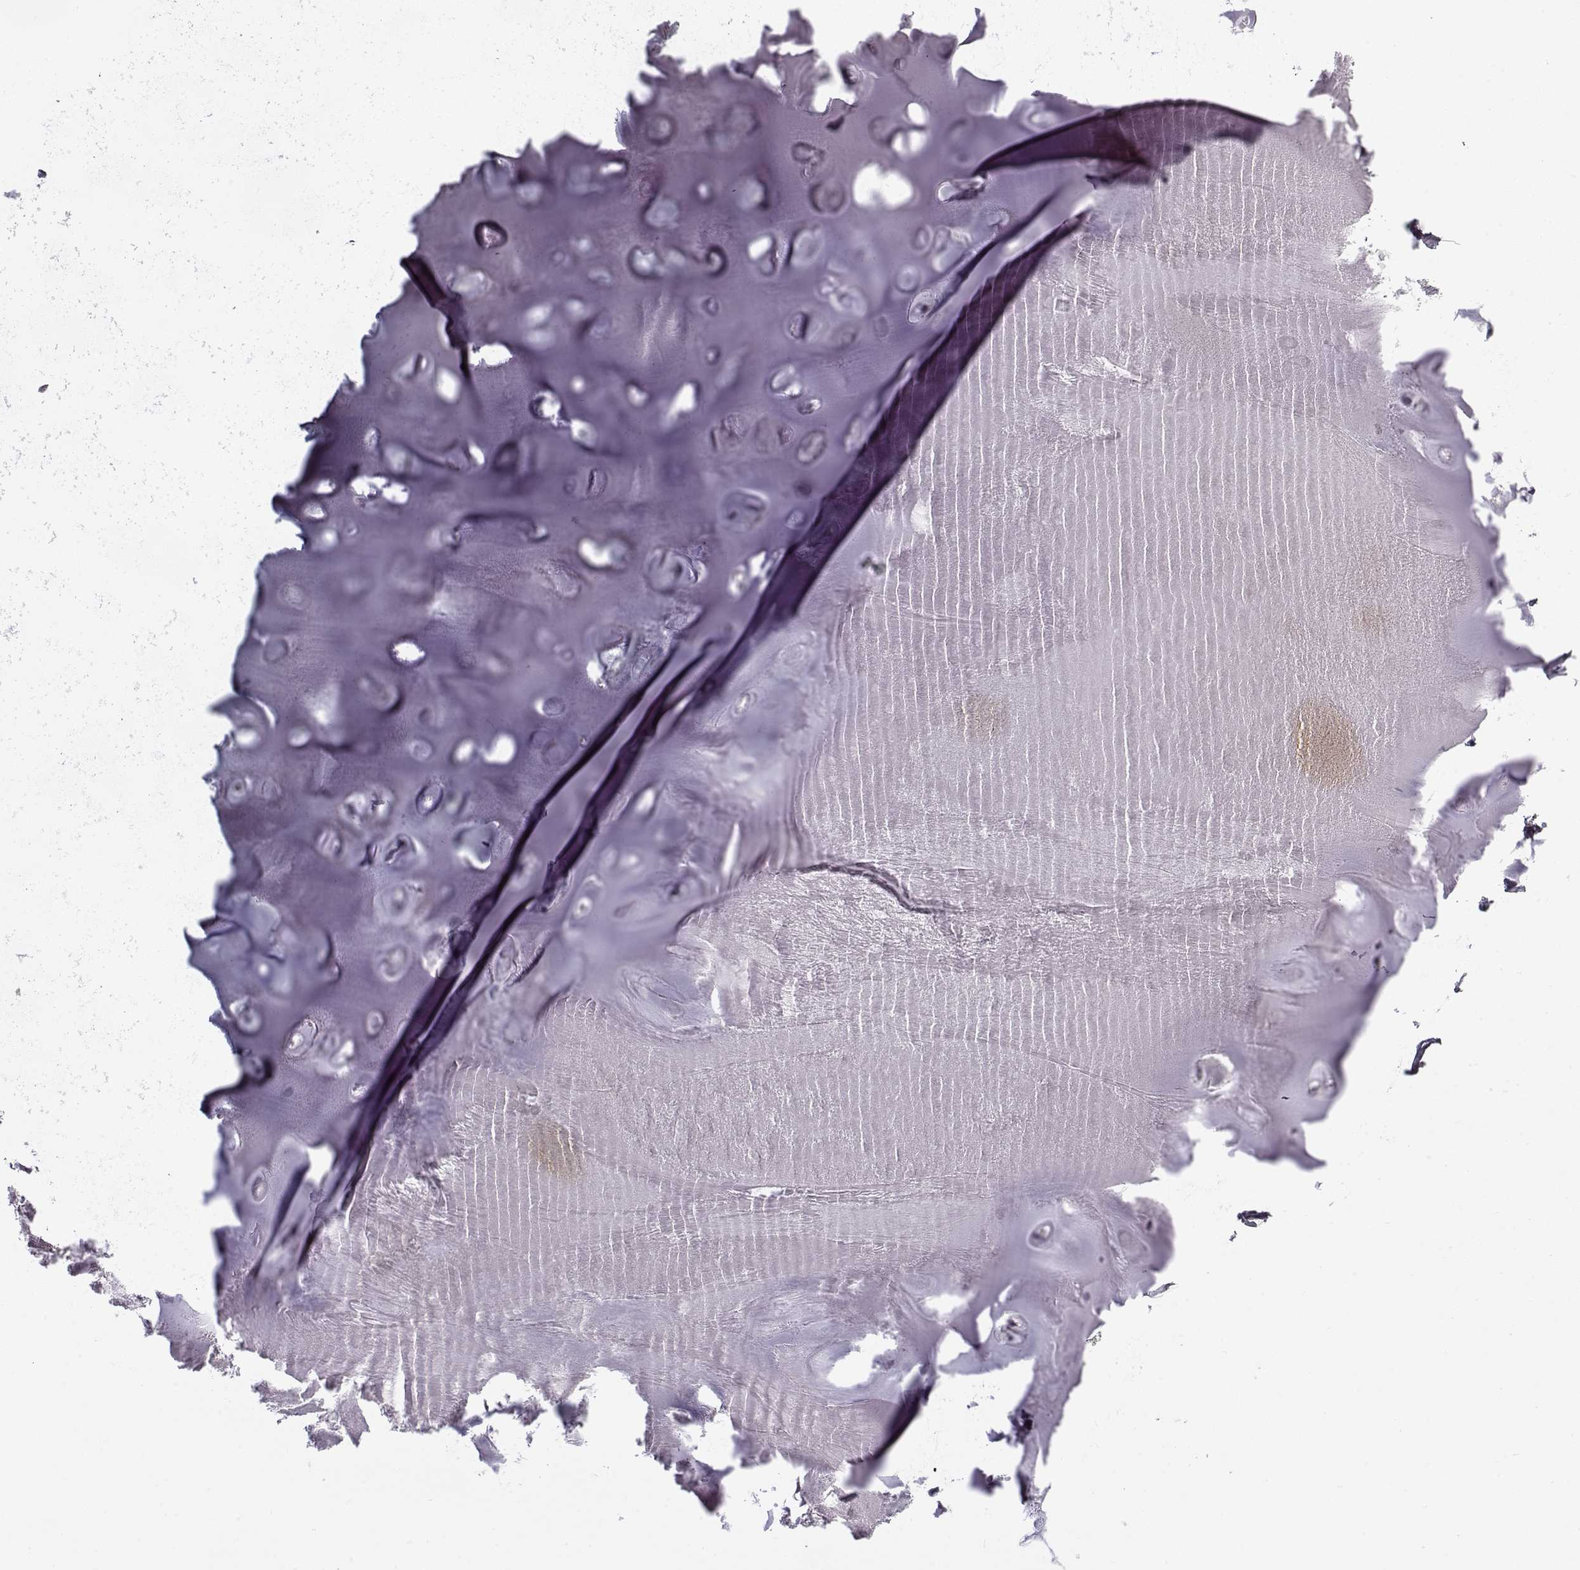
{"staining": {"intensity": "negative", "quantity": "none", "location": "none"}, "tissue": "soft tissue", "cell_type": "Chondrocytes", "image_type": "normal", "snomed": [{"axis": "morphology", "description": "Normal tissue, NOS"}, {"axis": "morphology", "description": "Squamous cell carcinoma, NOS"}, {"axis": "topography", "description": "Cartilage tissue"}, {"axis": "topography", "description": "Lung"}], "caption": "An image of soft tissue stained for a protein demonstrates no brown staining in chondrocytes.", "gene": "SNCA", "patient": {"sex": "male", "age": 66}}